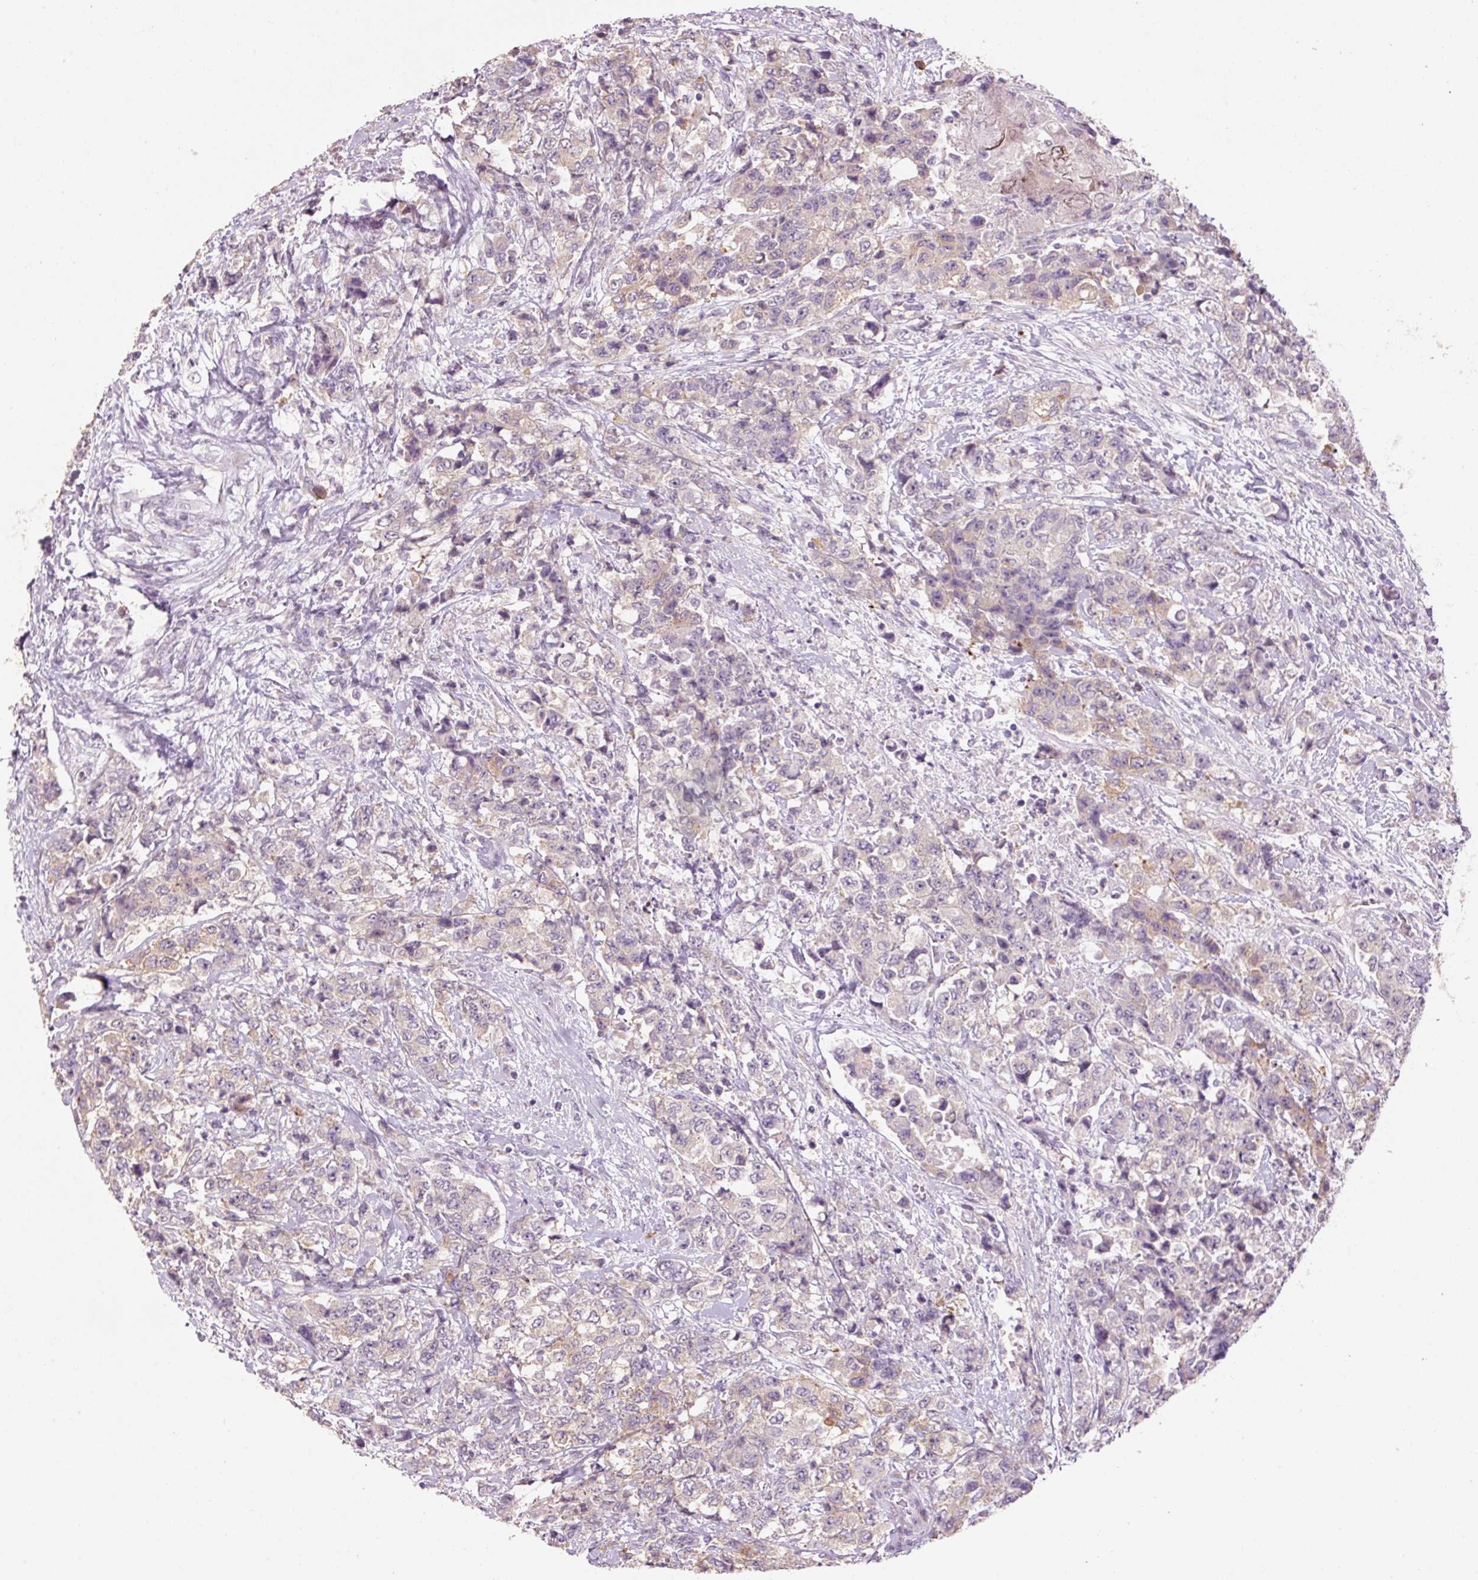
{"staining": {"intensity": "weak", "quantity": "<25%", "location": "cytoplasmic/membranous"}, "tissue": "urothelial cancer", "cell_type": "Tumor cells", "image_type": "cancer", "snomed": [{"axis": "morphology", "description": "Urothelial carcinoma, High grade"}, {"axis": "topography", "description": "Urinary bladder"}], "caption": "The histopathology image demonstrates no significant positivity in tumor cells of high-grade urothelial carcinoma.", "gene": "HAX1", "patient": {"sex": "female", "age": 78}}